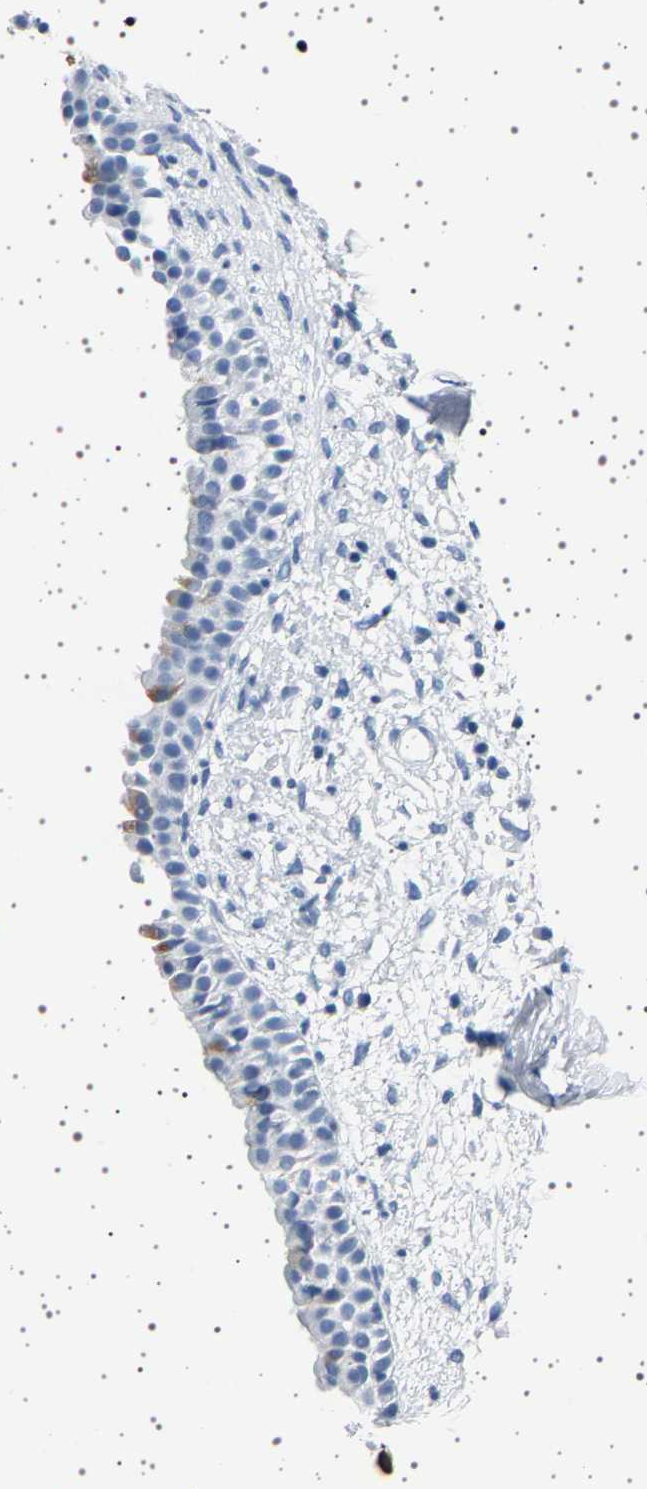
{"staining": {"intensity": "strong", "quantity": "25%-75%", "location": "cytoplasmic/membranous"}, "tissue": "nasopharynx", "cell_type": "Respiratory epithelial cells", "image_type": "normal", "snomed": [{"axis": "morphology", "description": "Normal tissue, NOS"}, {"axis": "topography", "description": "Nasopharynx"}], "caption": "Nasopharynx stained with DAB immunohistochemistry (IHC) displays high levels of strong cytoplasmic/membranous staining in approximately 25%-75% of respiratory epithelial cells. Immunohistochemistry (ihc) stains the protein of interest in brown and the nuclei are stained blue.", "gene": "TFF3", "patient": {"sex": "male", "age": 22}}